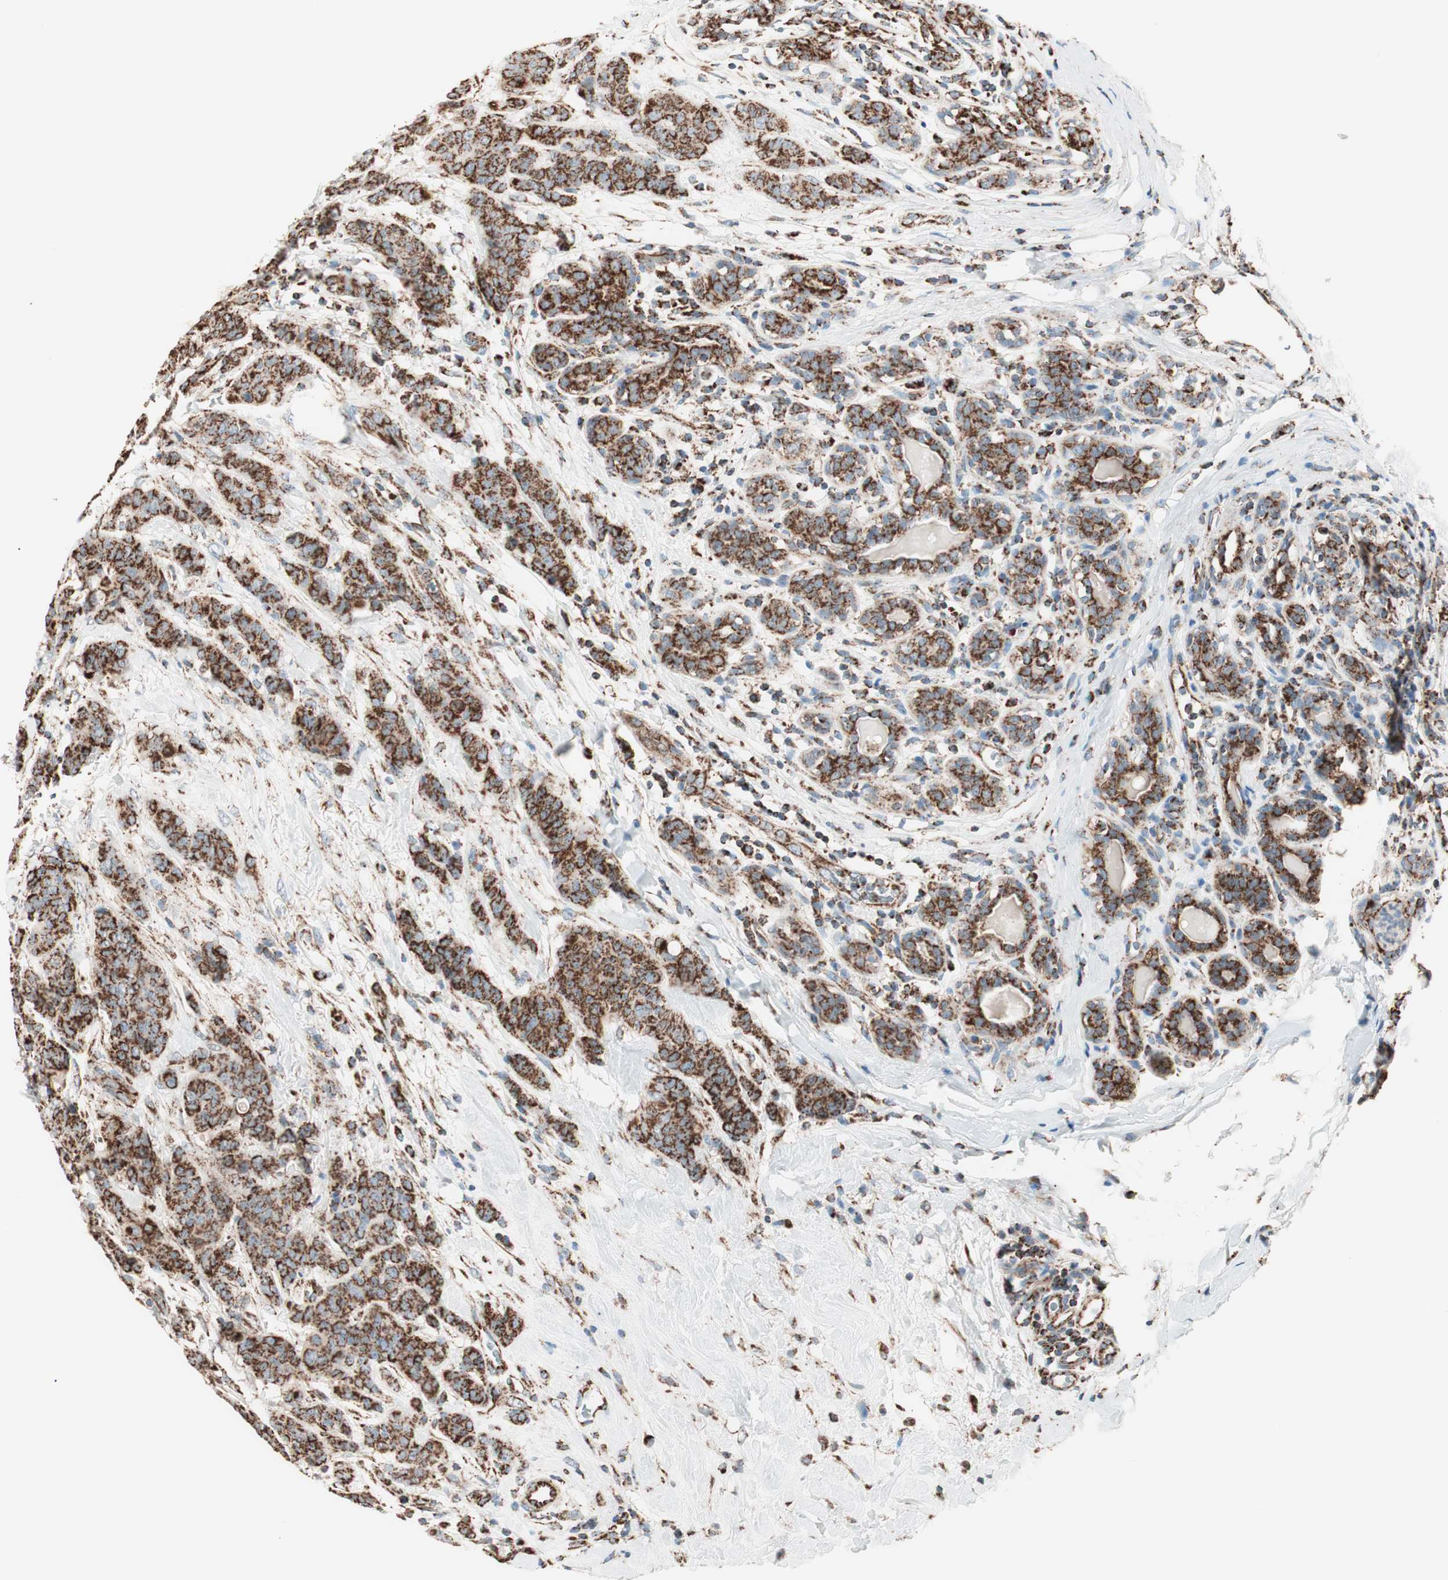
{"staining": {"intensity": "strong", "quantity": ">75%", "location": "cytoplasmic/membranous"}, "tissue": "breast cancer", "cell_type": "Tumor cells", "image_type": "cancer", "snomed": [{"axis": "morphology", "description": "Duct carcinoma"}, {"axis": "topography", "description": "Breast"}], "caption": "Protein analysis of breast cancer tissue demonstrates strong cytoplasmic/membranous positivity in approximately >75% of tumor cells. (Stains: DAB (3,3'-diaminobenzidine) in brown, nuclei in blue, Microscopy: brightfield microscopy at high magnification).", "gene": "TOMM22", "patient": {"sex": "female", "age": 40}}